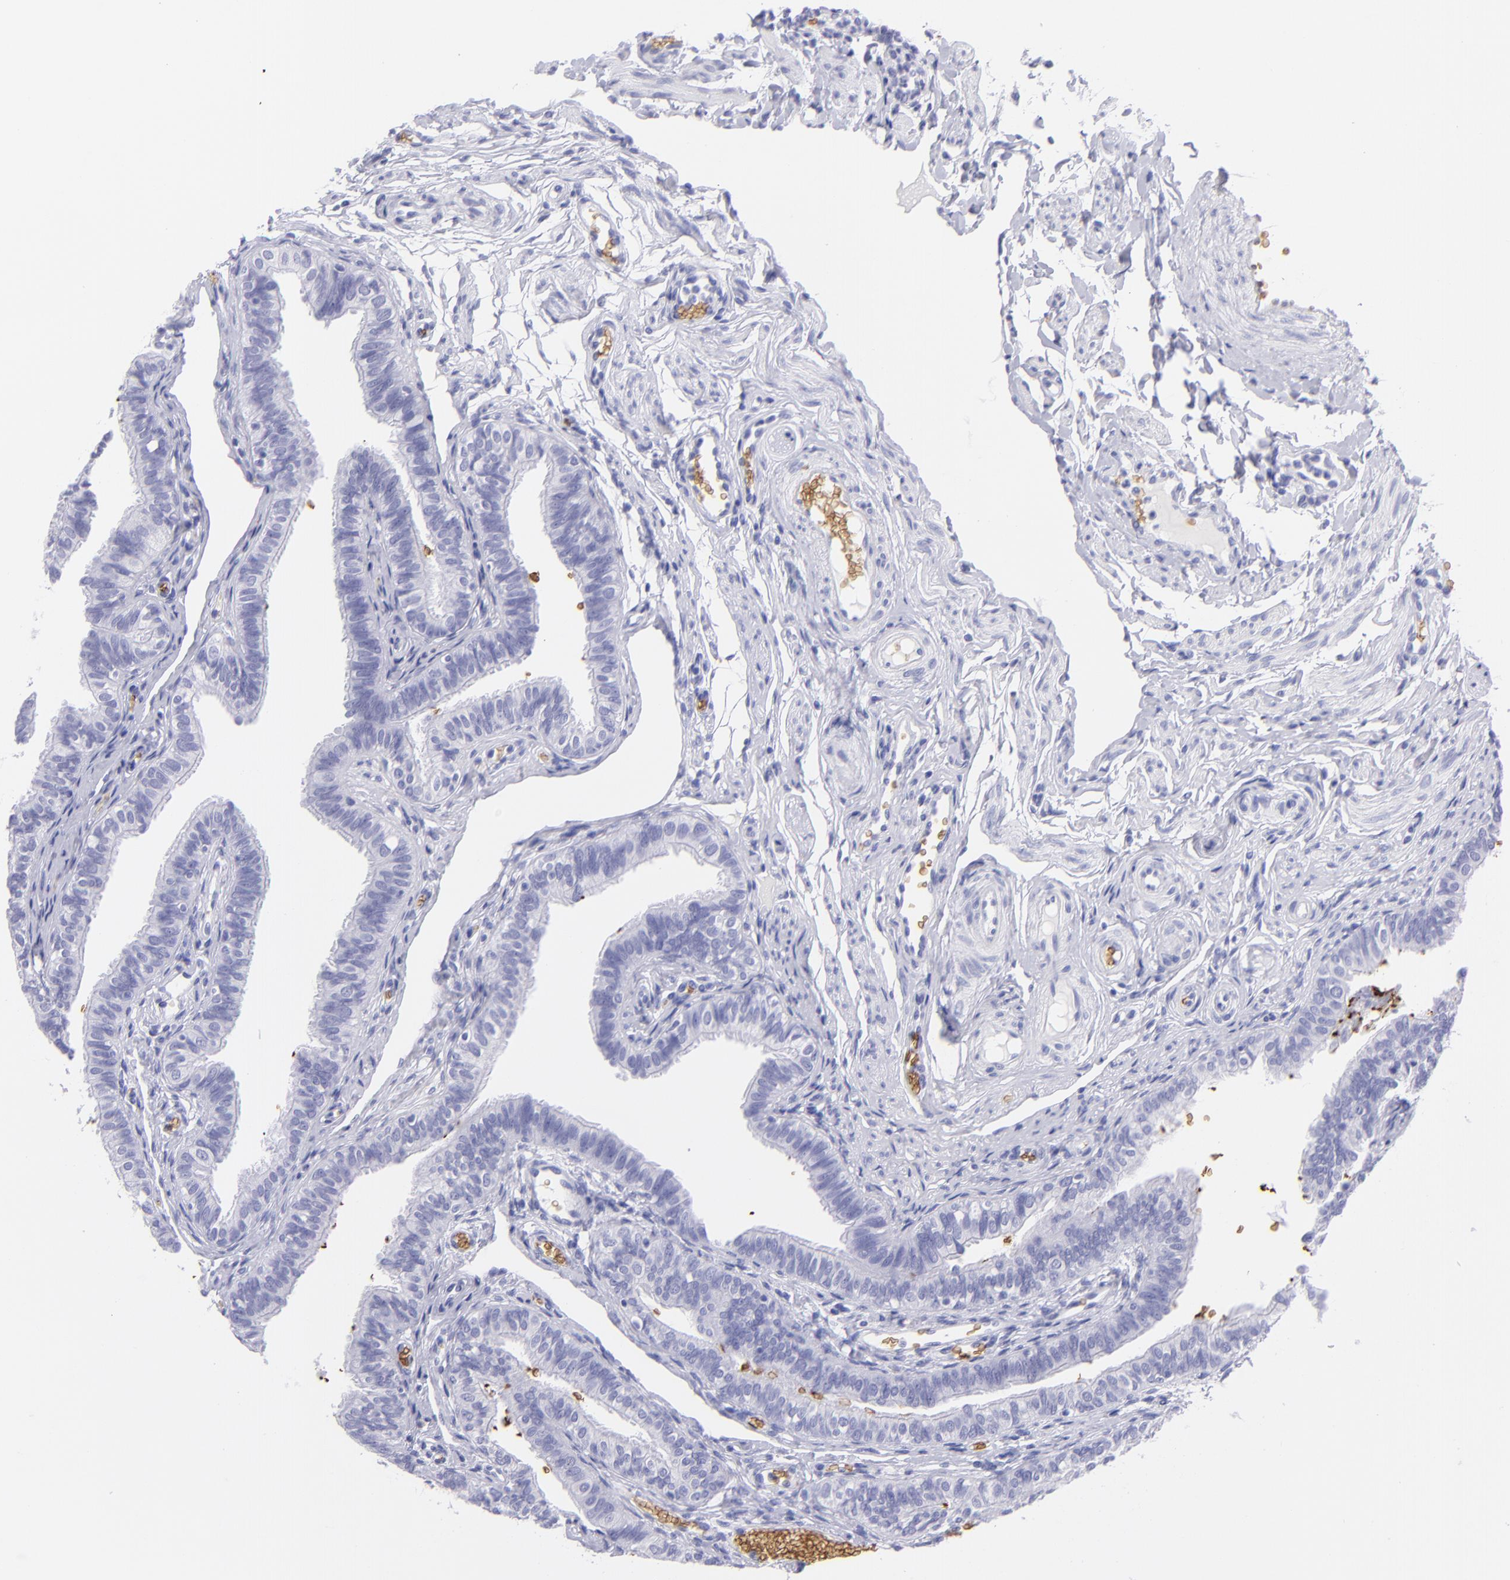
{"staining": {"intensity": "negative", "quantity": "none", "location": "none"}, "tissue": "fallopian tube", "cell_type": "Glandular cells", "image_type": "normal", "snomed": [{"axis": "morphology", "description": "Normal tissue, NOS"}, {"axis": "morphology", "description": "Dermoid, NOS"}, {"axis": "topography", "description": "Fallopian tube"}], "caption": "IHC histopathology image of benign fallopian tube stained for a protein (brown), which reveals no positivity in glandular cells.", "gene": "GYPA", "patient": {"sex": "female", "age": 33}}